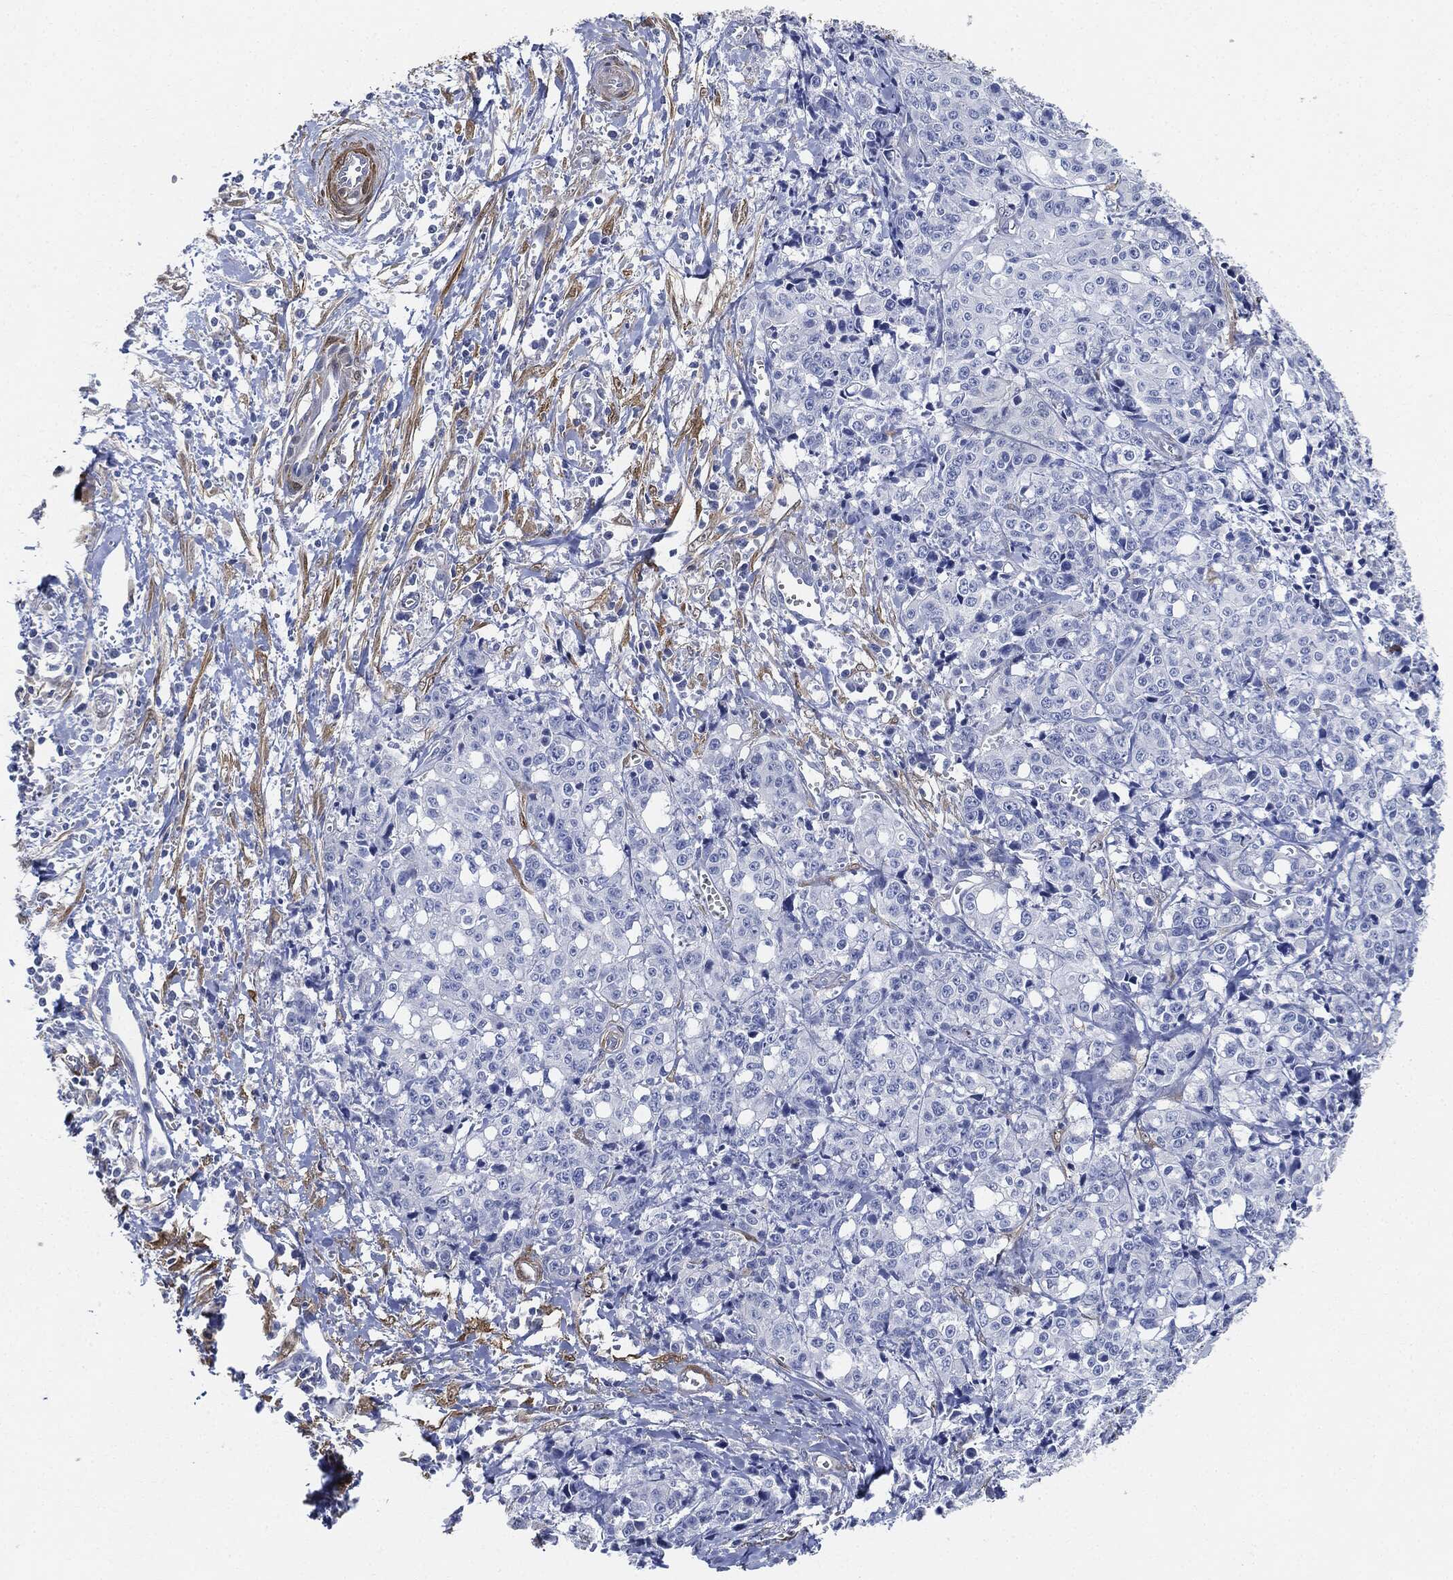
{"staining": {"intensity": "negative", "quantity": "none", "location": "none"}, "tissue": "pancreatic cancer", "cell_type": "Tumor cells", "image_type": "cancer", "snomed": [{"axis": "morphology", "description": "Adenocarcinoma, NOS"}, {"axis": "topography", "description": "Pancreas"}], "caption": "A histopathology image of pancreatic adenocarcinoma stained for a protein displays no brown staining in tumor cells.", "gene": "TAGLN", "patient": {"sex": "male", "age": 64}}